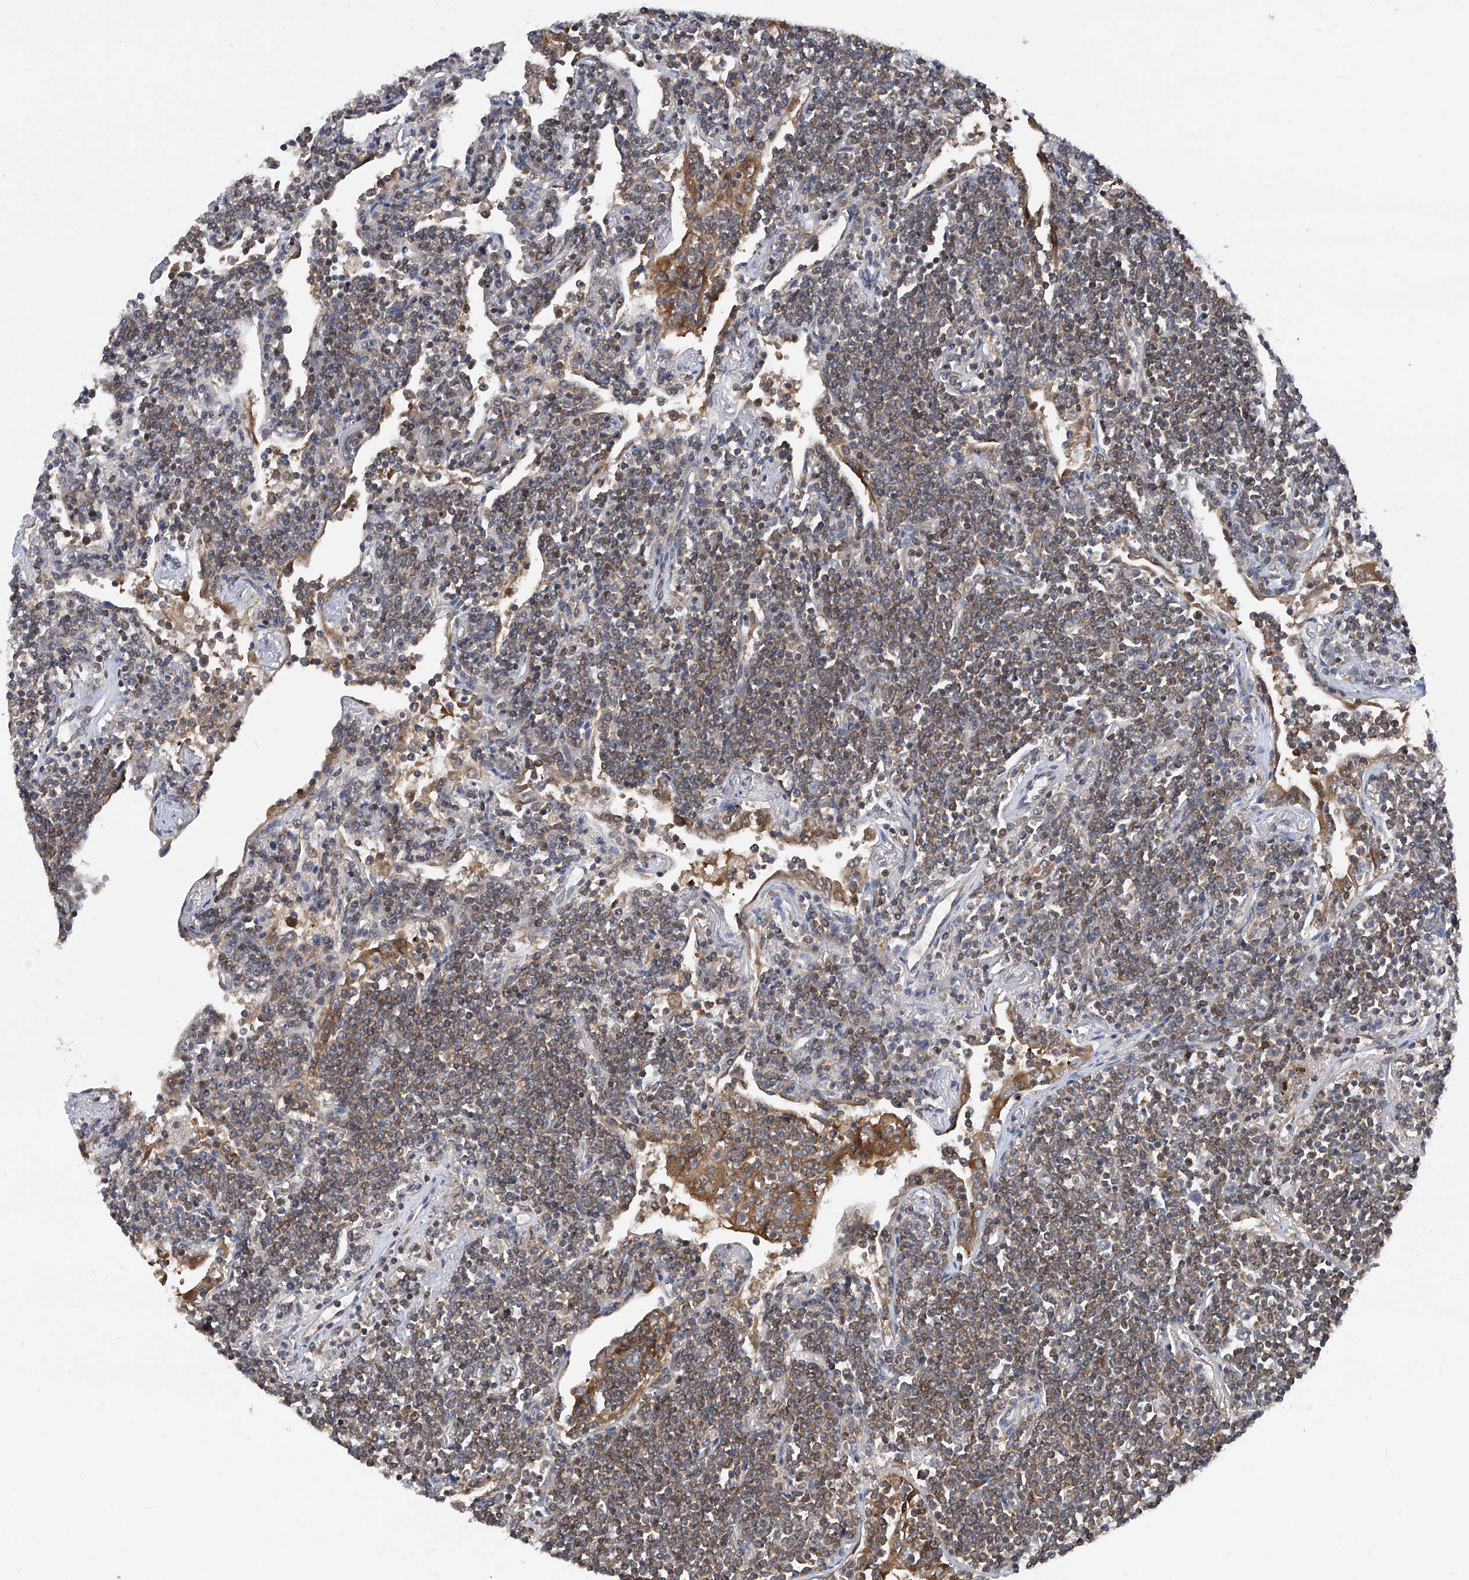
{"staining": {"intensity": "moderate", "quantity": "25%-75%", "location": "cytoplasmic/membranous"}, "tissue": "lymphoma", "cell_type": "Tumor cells", "image_type": "cancer", "snomed": [{"axis": "morphology", "description": "Malignant lymphoma, non-Hodgkin's type, Low grade"}, {"axis": "topography", "description": "Lung"}], "caption": "Low-grade malignant lymphoma, non-Hodgkin's type stained with DAB (3,3'-diaminobenzidine) IHC displays medium levels of moderate cytoplasmic/membranous expression in about 25%-75% of tumor cells. (brown staining indicates protein expression, while blue staining denotes nuclei).", "gene": "TRIM38", "patient": {"sex": "female", "age": 71}}